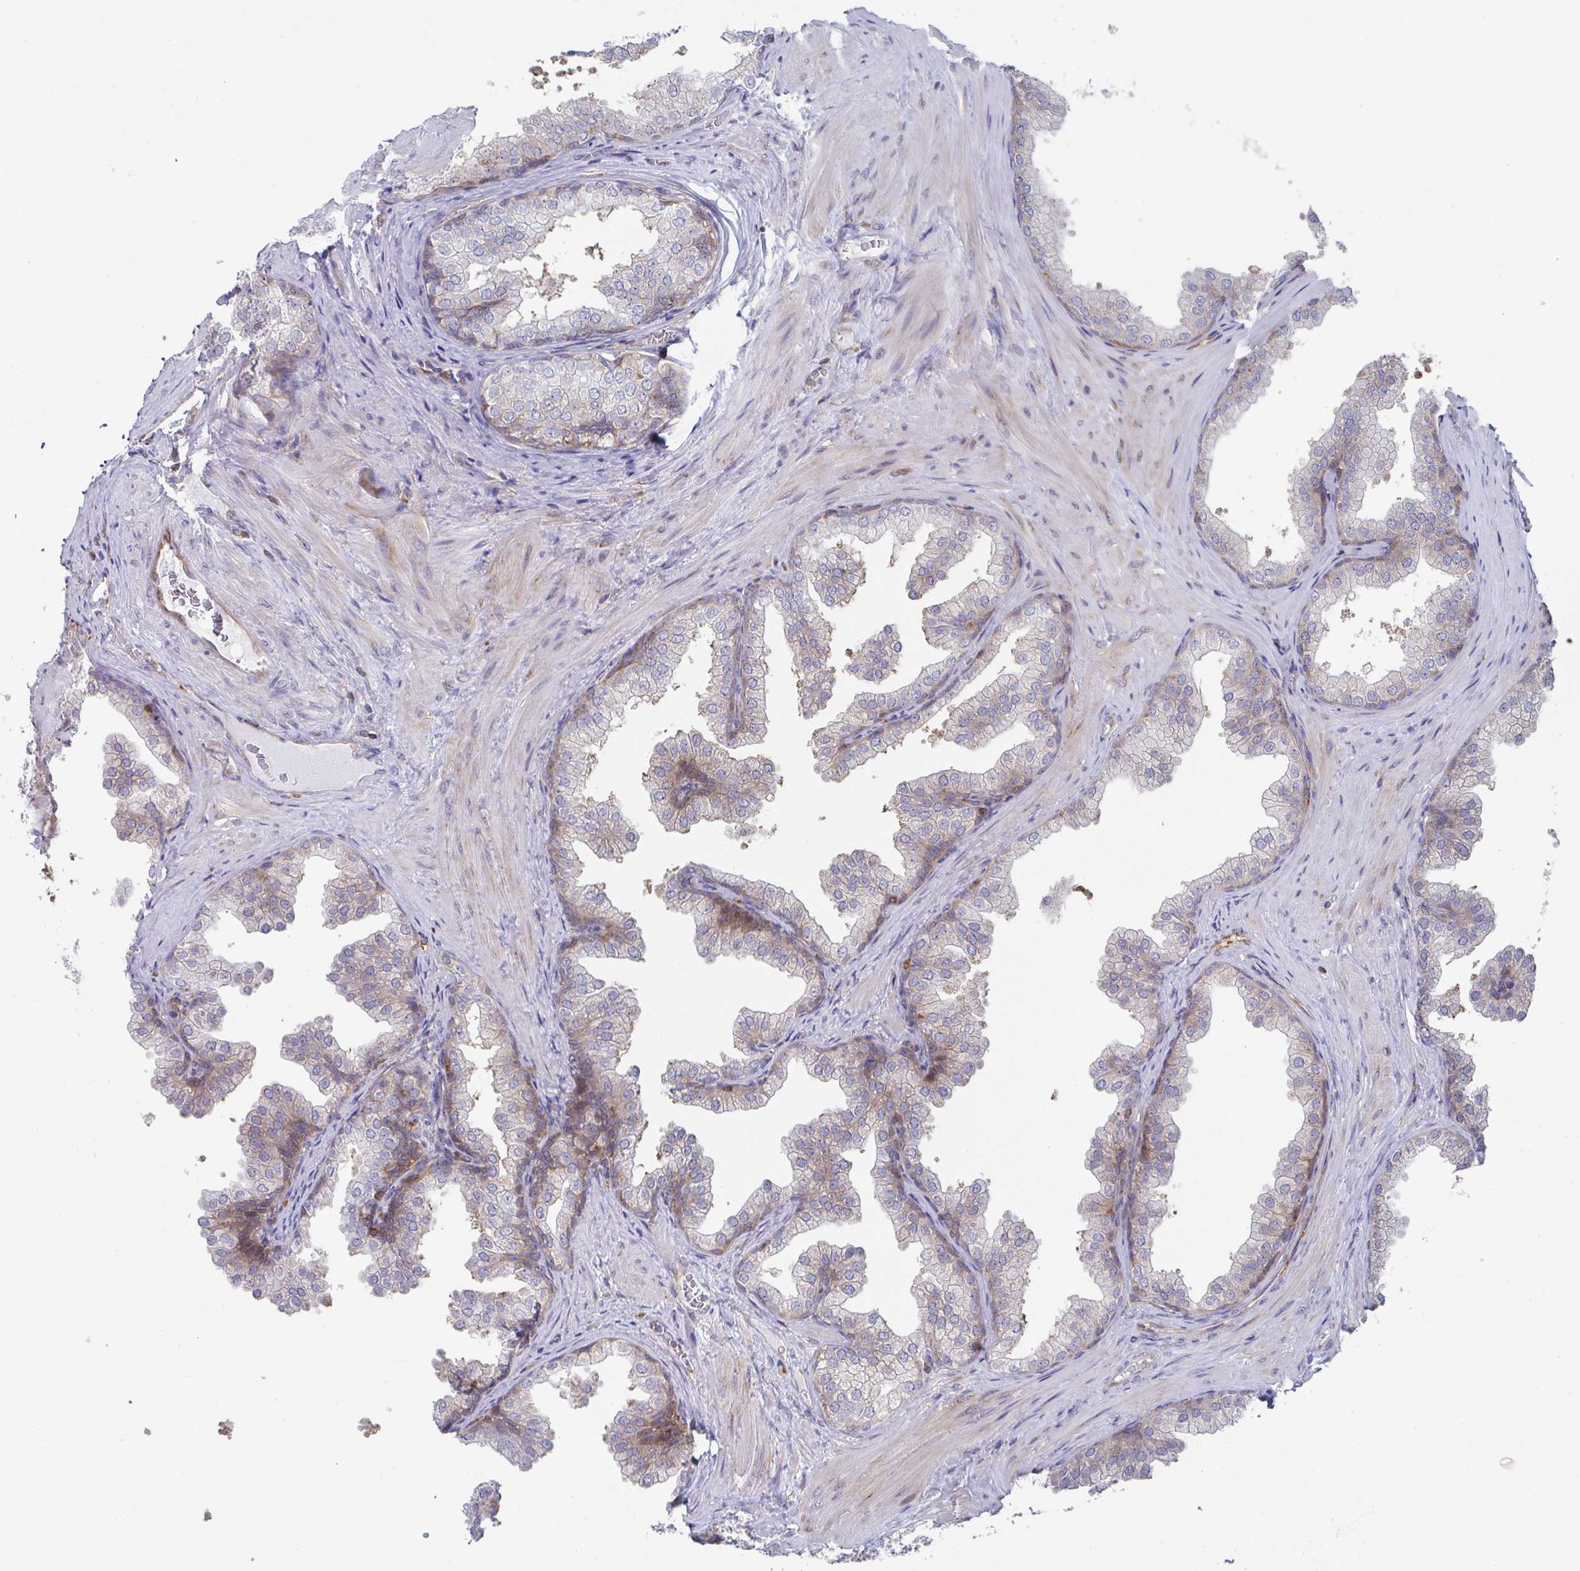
{"staining": {"intensity": "weak", "quantity": "<25%", "location": "cytoplasmic/membranous"}, "tissue": "prostate", "cell_type": "Glandular cells", "image_type": "normal", "snomed": [{"axis": "morphology", "description": "Normal tissue, NOS"}, {"axis": "topography", "description": "Prostate"}], "caption": "High power microscopy image of an immunohistochemistry micrograph of unremarkable prostate, revealing no significant positivity in glandular cells.", "gene": "WNK1", "patient": {"sex": "male", "age": 37}}